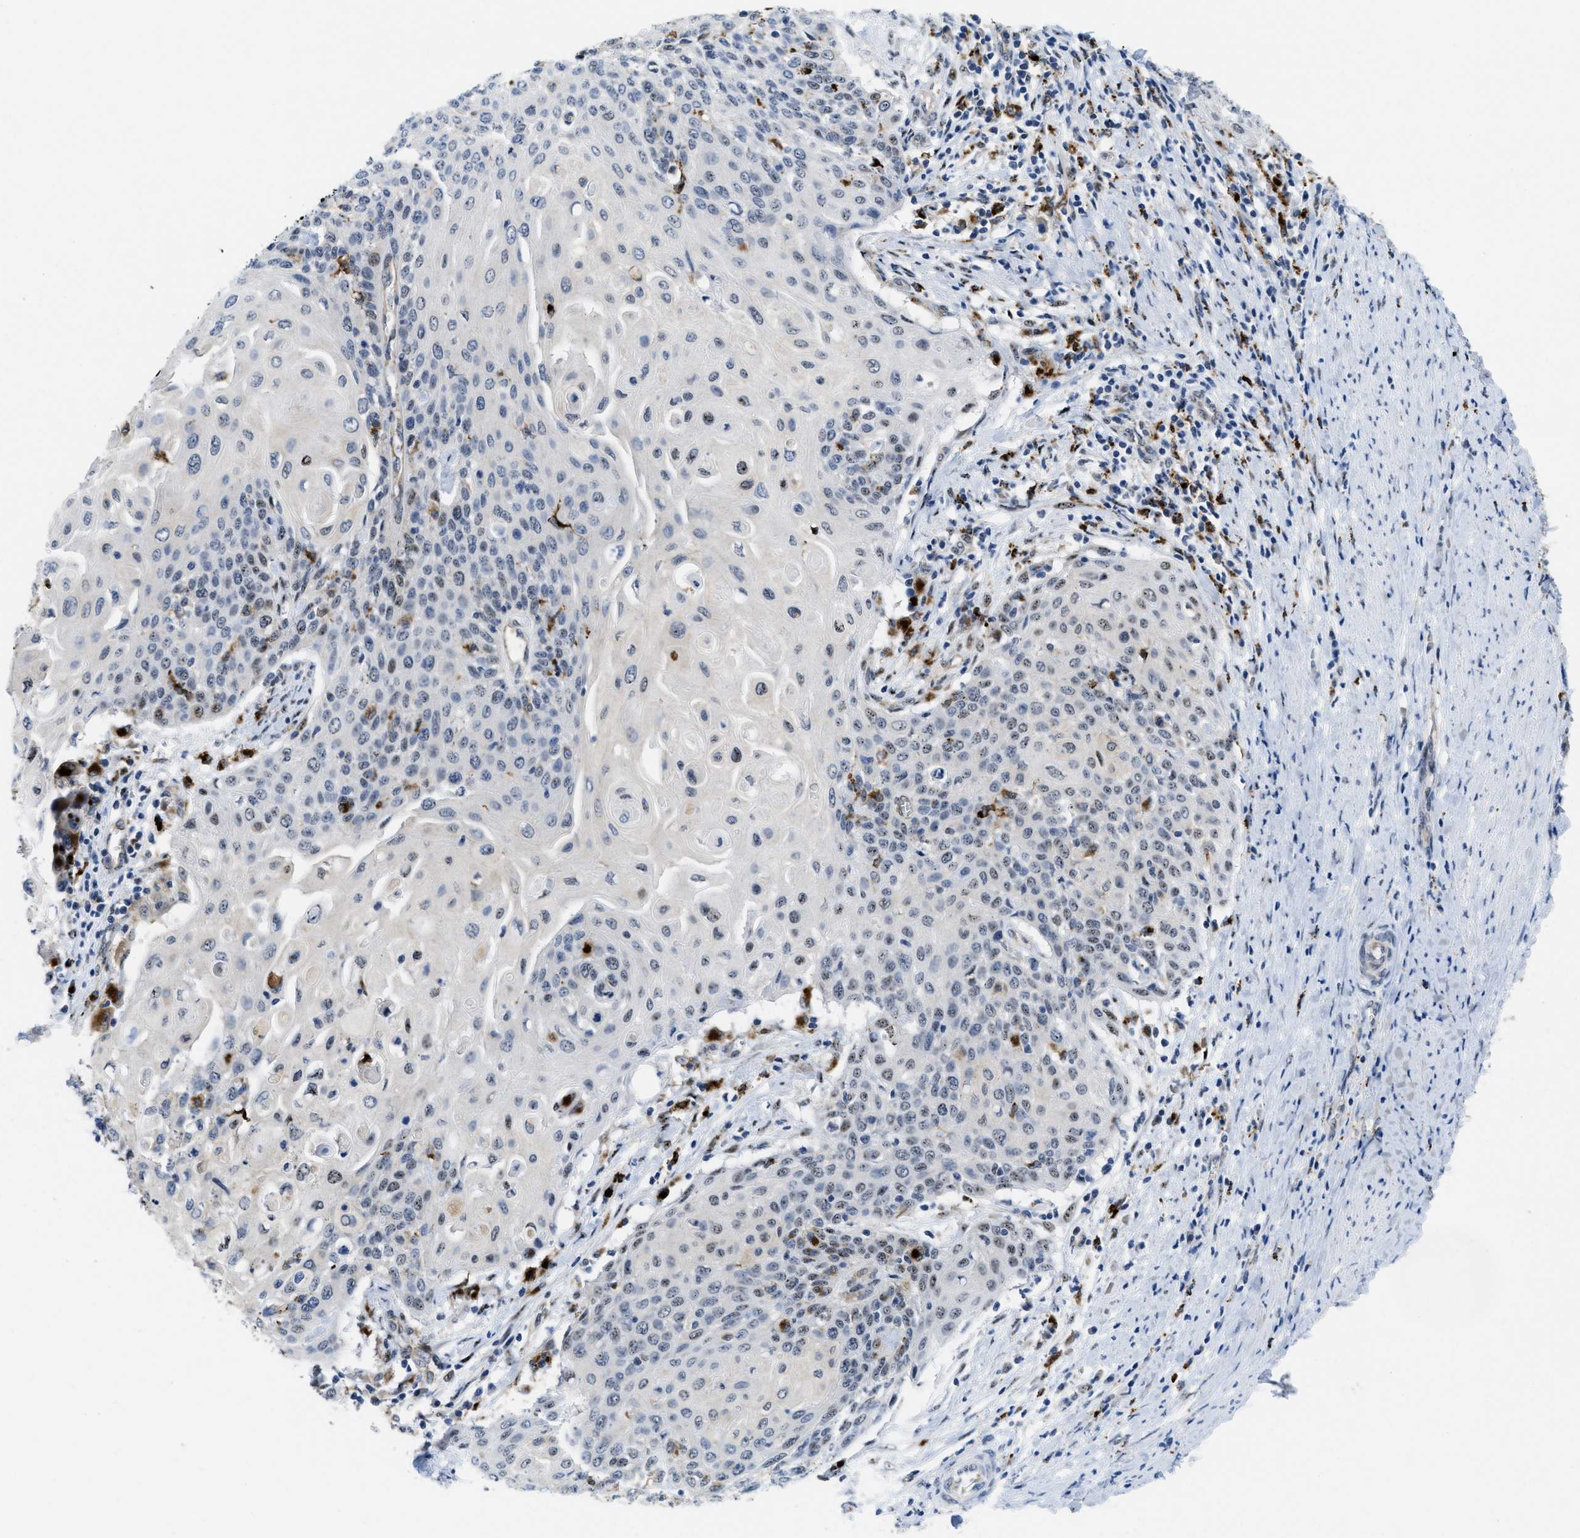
{"staining": {"intensity": "negative", "quantity": "none", "location": "none"}, "tissue": "cervical cancer", "cell_type": "Tumor cells", "image_type": "cancer", "snomed": [{"axis": "morphology", "description": "Squamous cell carcinoma, NOS"}, {"axis": "topography", "description": "Cervix"}], "caption": "Cervical cancer was stained to show a protein in brown. There is no significant positivity in tumor cells.", "gene": "BMPR2", "patient": {"sex": "female", "age": 39}}